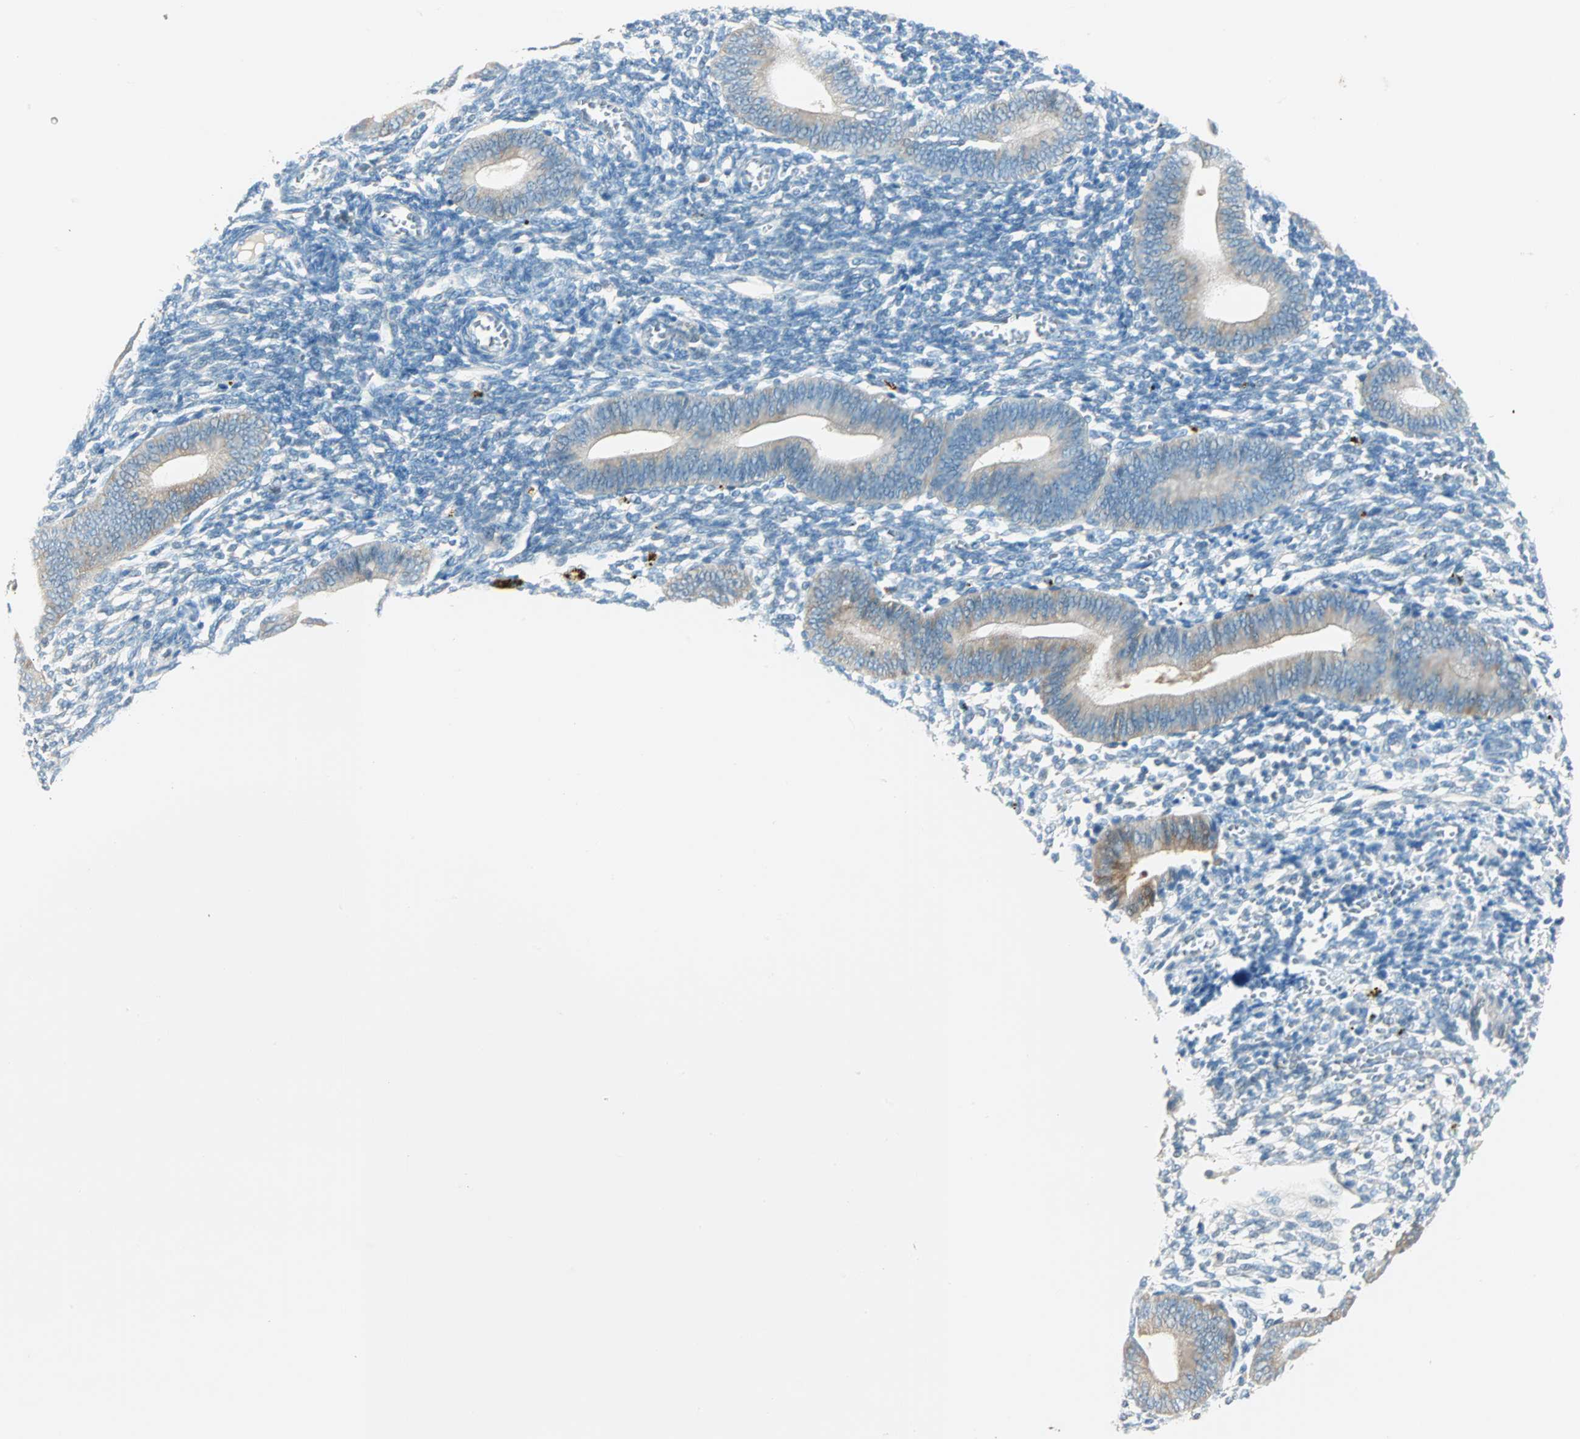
{"staining": {"intensity": "negative", "quantity": "none", "location": "none"}, "tissue": "endometrium", "cell_type": "Cells in endometrial stroma", "image_type": "normal", "snomed": [{"axis": "morphology", "description": "Normal tissue, NOS"}, {"axis": "topography", "description": "Uterus"}, {"axis": "topography", "description": "Endometrium"}], "caption": "This photomicrograph is of normal endometrium stained with IHC to label a protein in brown with the nuclei are counter-stained blue. There is no staining in cells in endometrial stroma.", "gene": "ATF6", "patient": {"sex": "female", "age": 33}}